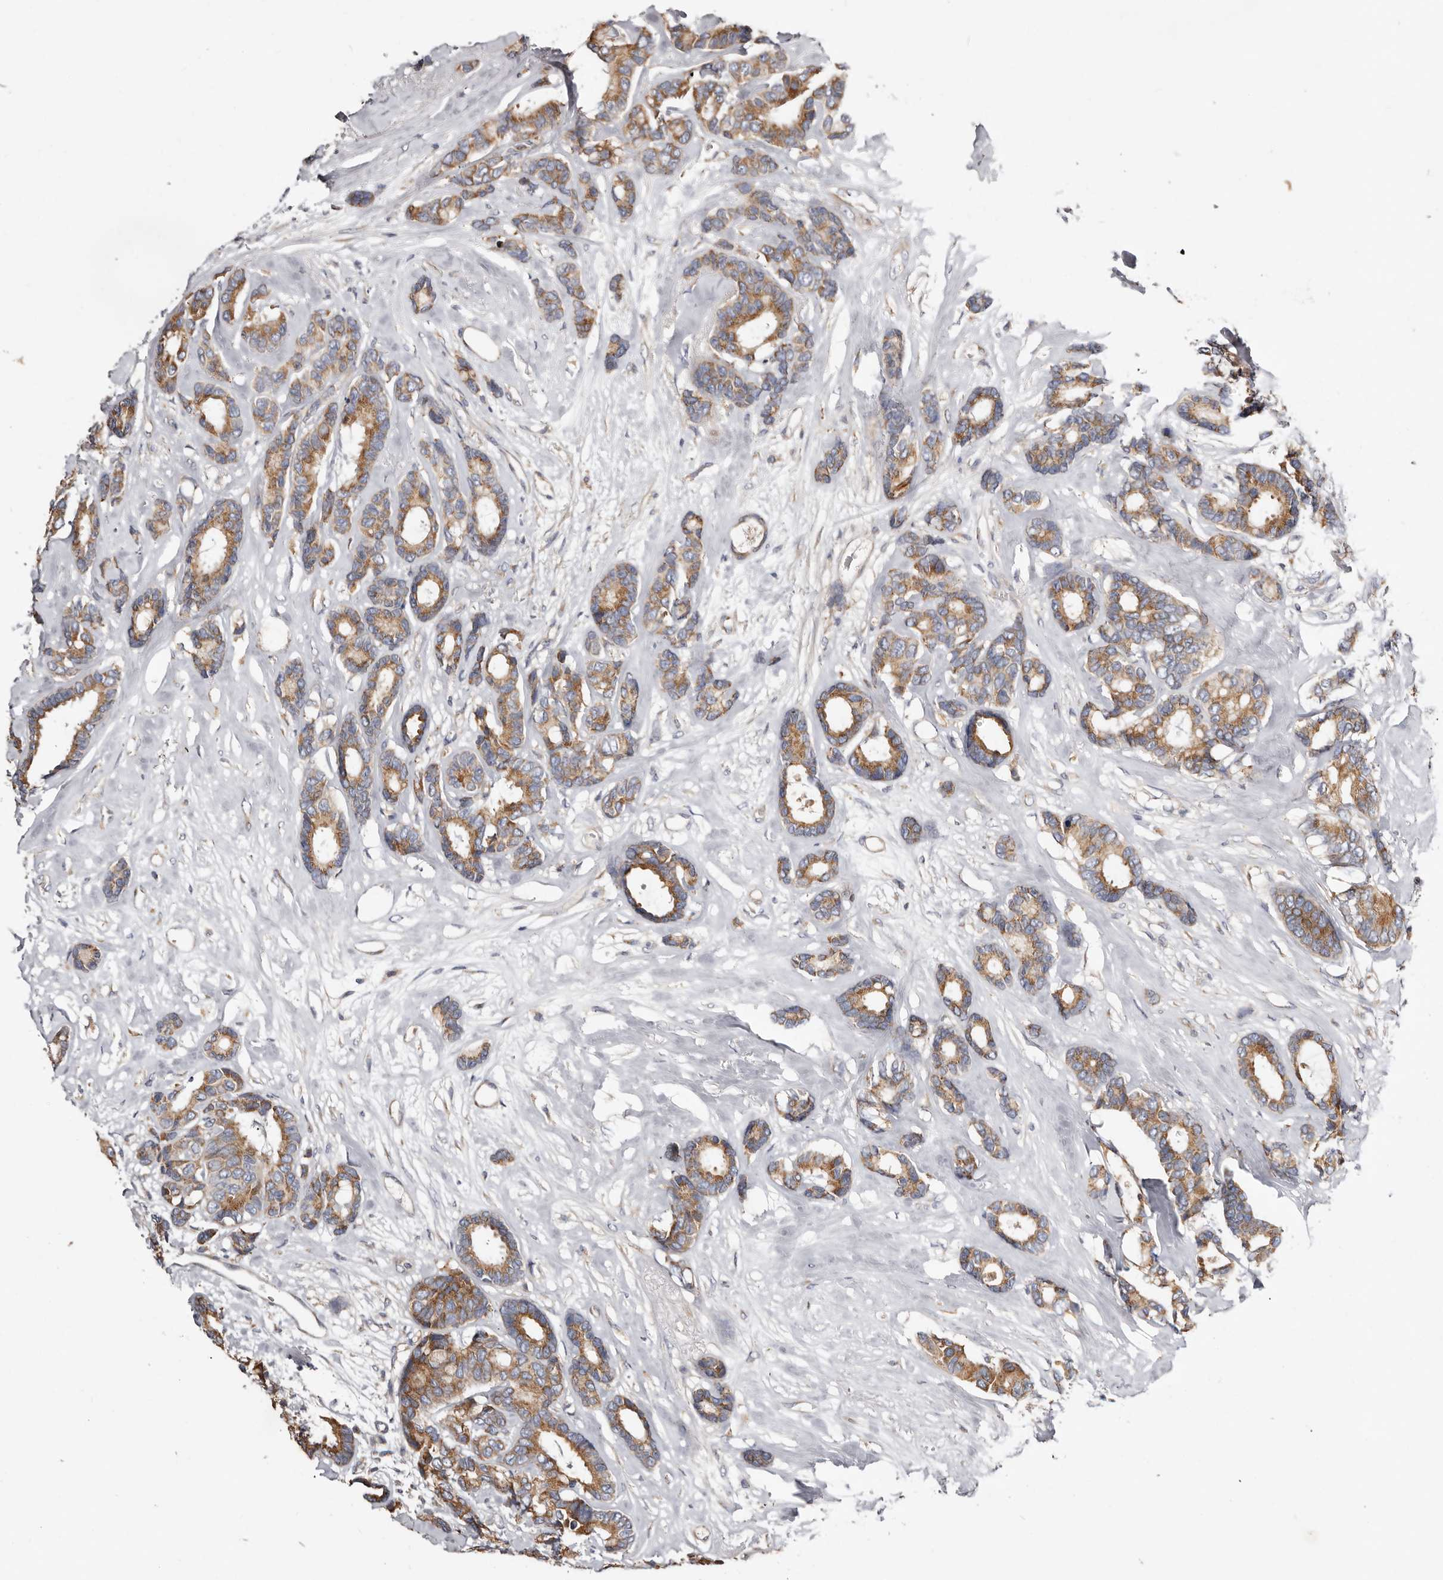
{"staining": {"intensity": "moderate", "quantity": ">75%", "location": "cytoplasmic/membranous"}, "tissue": "breast cancer", "cell_type": "Tumor cells", "image_type": "cancer", "snomed": [{"axis": "morphology", "description": "Duct carcinoma"}, {"axis": "topography", "description": "Breast"}], "caption": "Human breast cancer stained for a protein (brown) exhibits moderate cytoplasmic/membranous positive staining in approximately >75% of tumor cells.", "gene": "ASIC5", "patient": {"sex": "female", "age": 87}}